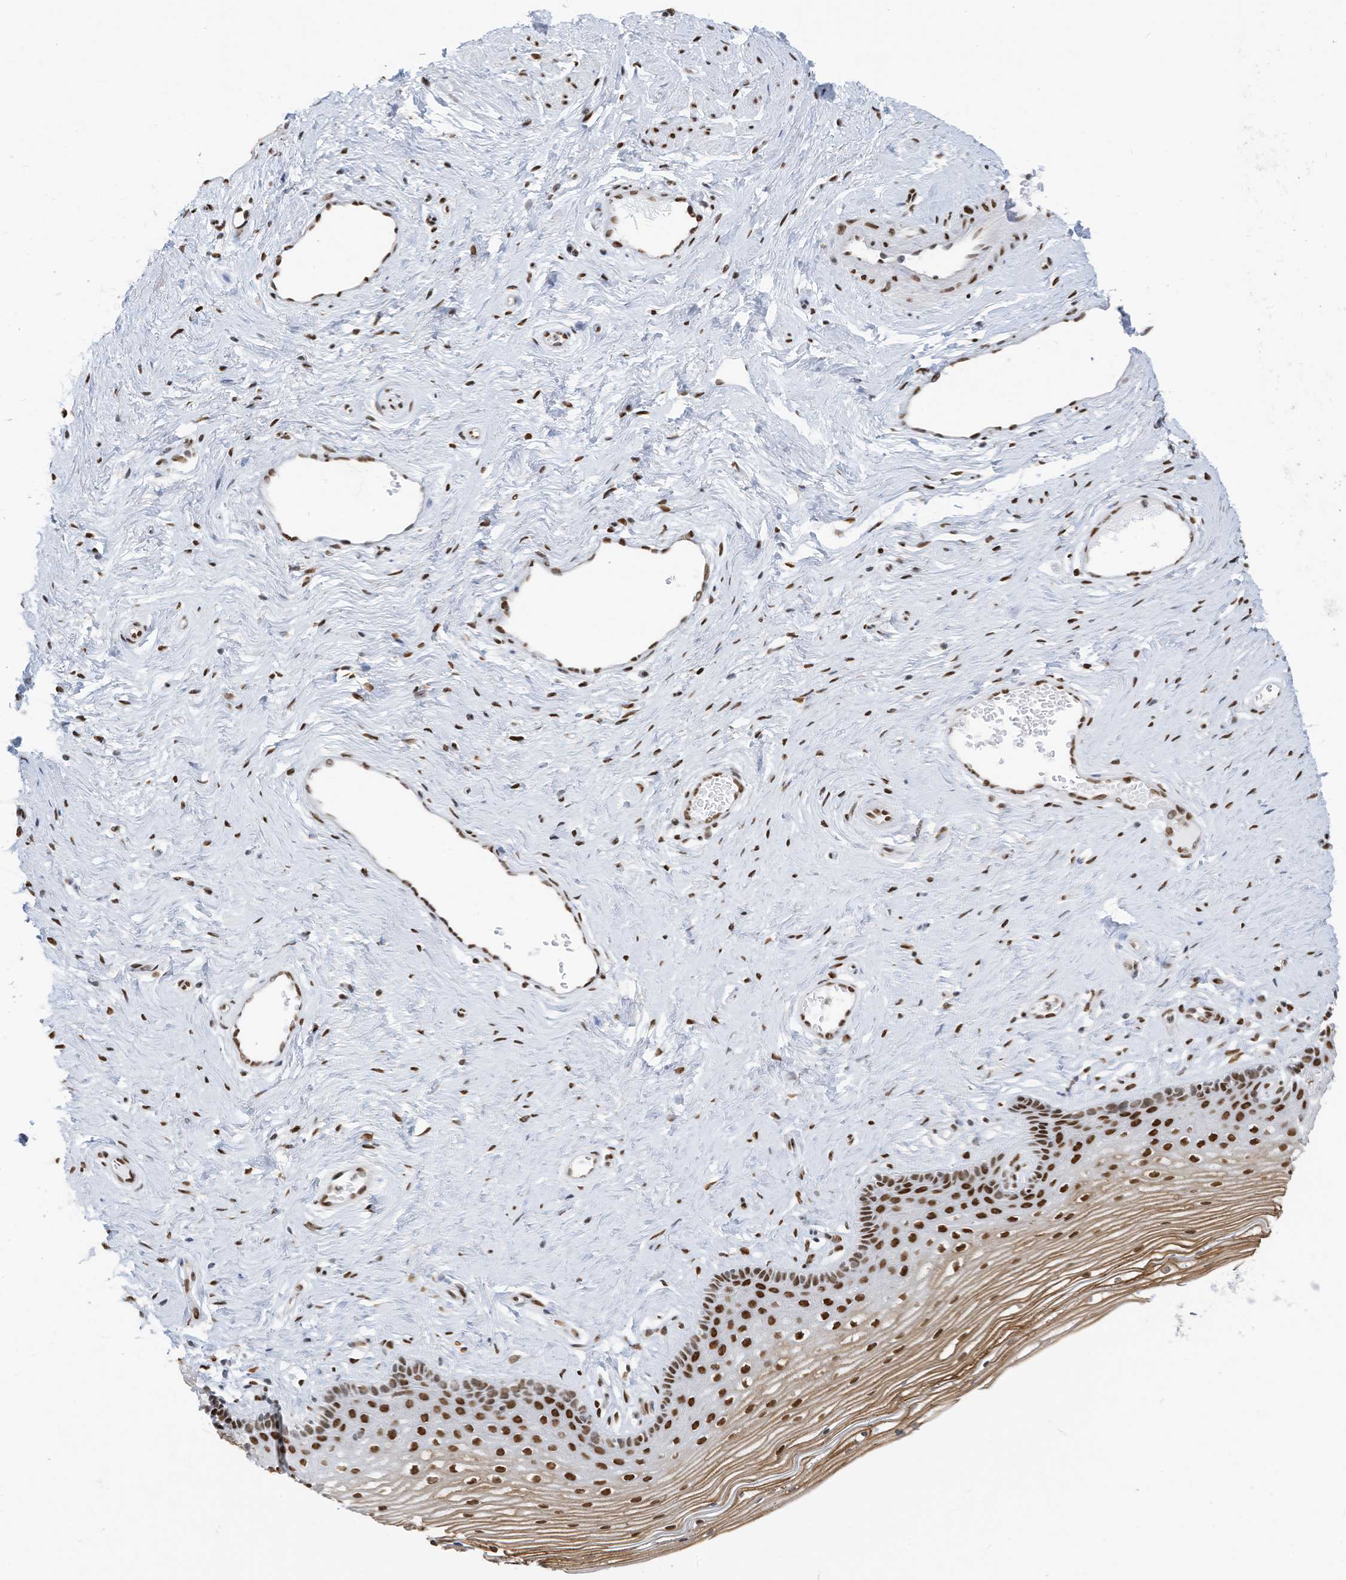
{"staining": {"intensity": "strong", "quantity": ">75%", "location": "nuclear"}, "tissue": "vagina", "cell_type": "Squamous epithelial cells", "image_type": "normal", "snomed": [{"axis": "morphology", "description": "Normal tissue, NOS"}, {"axis": "topography", "description": "Vagina"}], "caption": "Protein staining of unremarkable vagina displays strong nuclear staining in about >75% of squamous epithelial cells. The staining was performed using DAB to visualize the protein expression in brown, while the nuclei were stained in blue with hematoxylin (Magnification: 20x).", "gene": "KHSRP", "patient": {"sex": "female", "age": 46}}